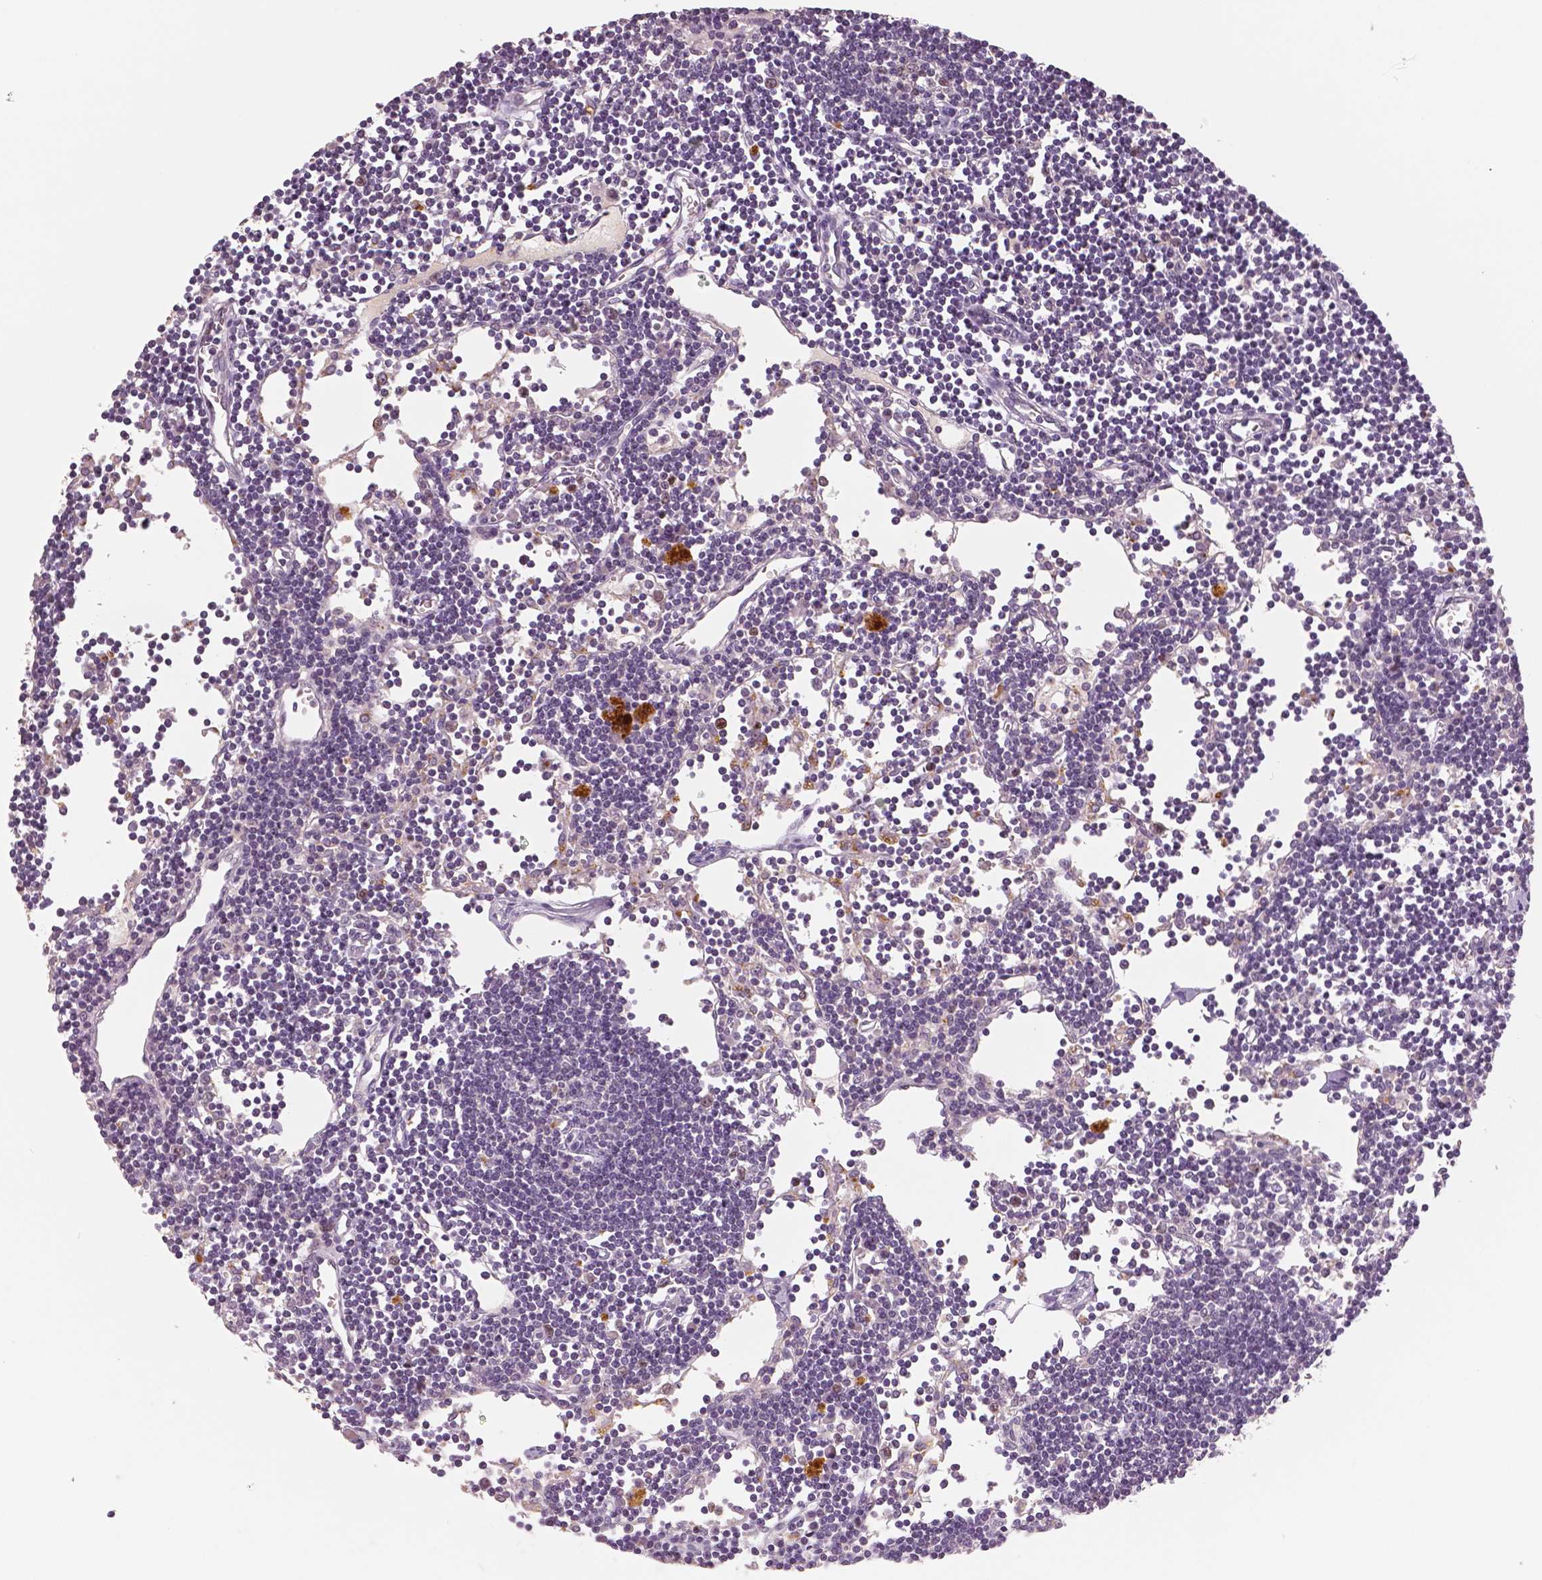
{"staining": {"intensity": "strong", "quantity": "25%-75%", "location": "nuclear"}, "tissue": "lymph node", "cell_type": "Germinal center cells", "image_type": "normal", "snomed": [{"axis": "morphology", "description": "Normal tissue, NOS"}, {"axis": "topography", "description": "Lymph node"}], "caption": "Immunohistochemistry (IHC) photomicrograph of normal human lymph node stained for a protein (brown), which demonstrates high levels of strong nuclear staining in about 25%-75% of germinal center cells.", "gene": "MKI67", "patient": {"sex": "female", "age": 65}}